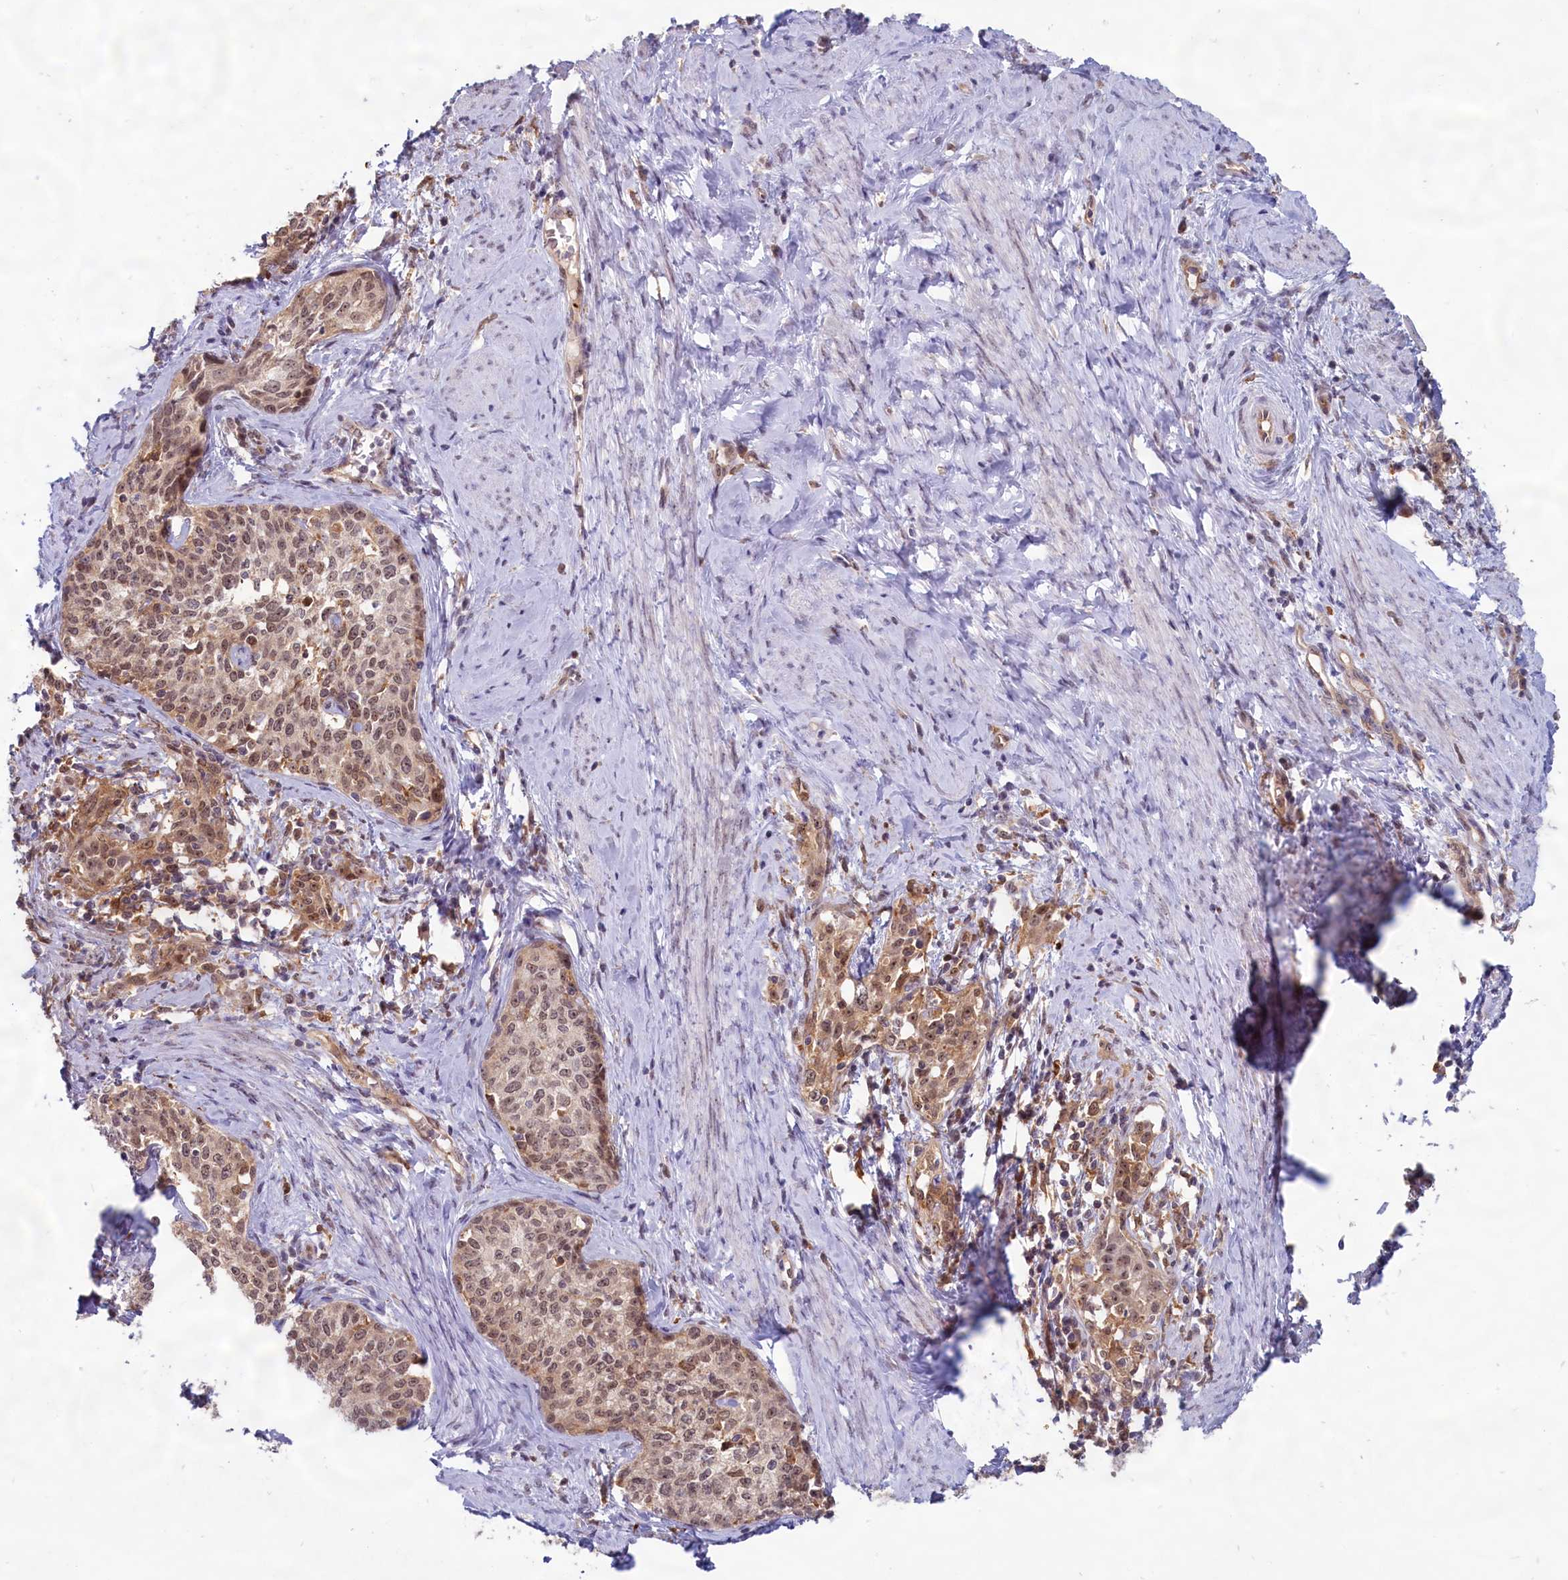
{"staining": {"intensity": "moderate", "quantity": ">75%", "location": "cytoplasmic/membranous,nuclear"}, "tissue": "cervical cancer", "cell_type": "Tumor cells", "image_type": "cancer", "snomed": [{"axis": "morphology", "description": "Squamous cell carcinoma, NOS"}, {"axis": "morphology", "description": "Adenocarcinoma, NOS"}, {"axis": "topography", "description": "Cervix"}], "caption": "A brown stain shows moderate cytoplasmic/membranous and nuclear positivity of a protein in human cervical cancer (squamous cell carcinoma) tumor cells.", "gene": "C1D", "patient": {"sex": "female", "age": 52}}